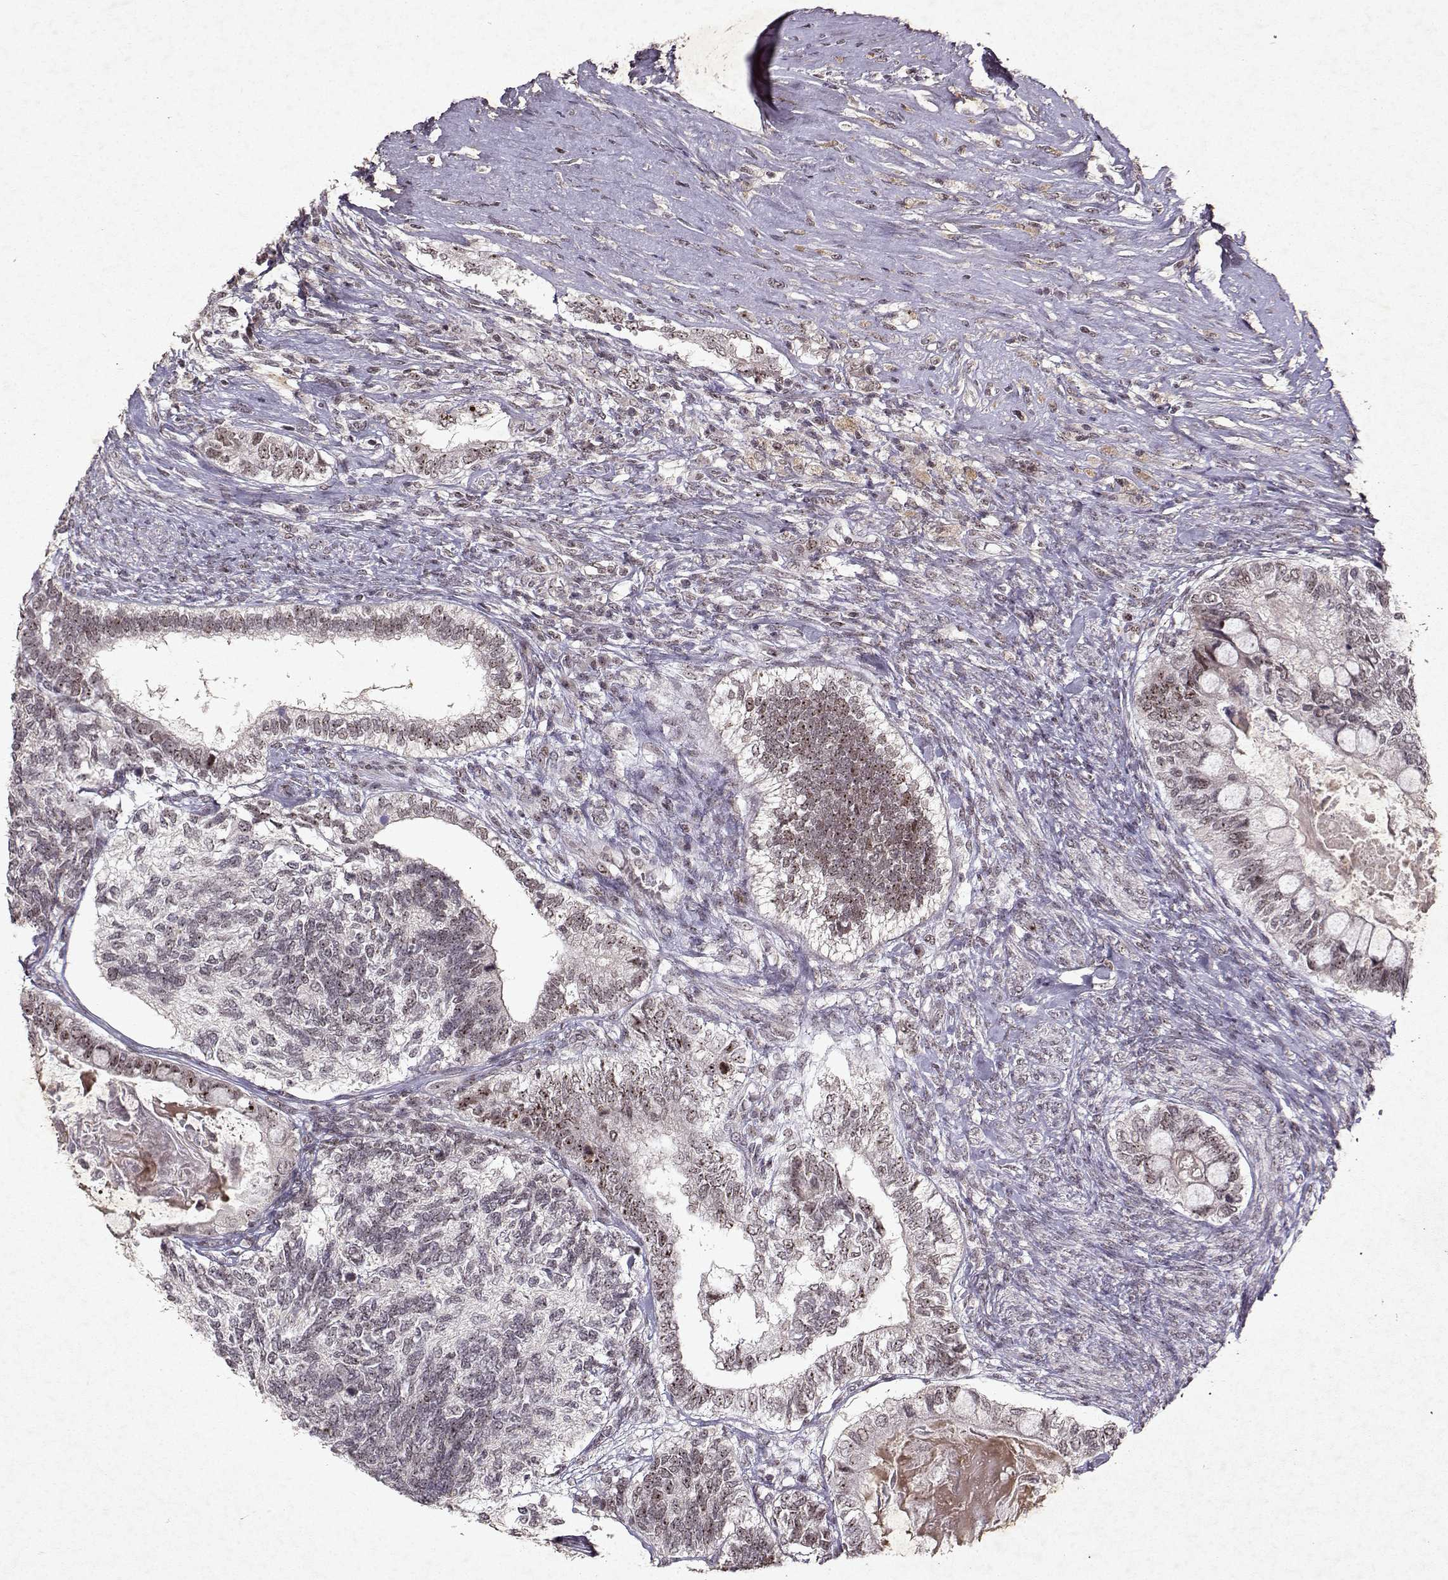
{"staining": {"intensity": "moderate", "quantity": "<25%", "location": "nuclear"}, "tissue": "testis cancer", "cell_type": "Tumor cells", "image_type": "cancer", "snomed": [{"axis": "morphology", "description": "Seminoma, NOS"}, {"axis": "morphology", "description": "Carcinoma, Embryonal, NOS"}, {"axis": "topography", "description": "Testis"}], "caption": "IHC histopathology image of testis seminoma stained for a protein (brown), which reveals low levels of moderate nuclear positivity in about <25% of tumor cells.", "gene": "DDX56", "patient": {"sex": "male", "age": 41}}